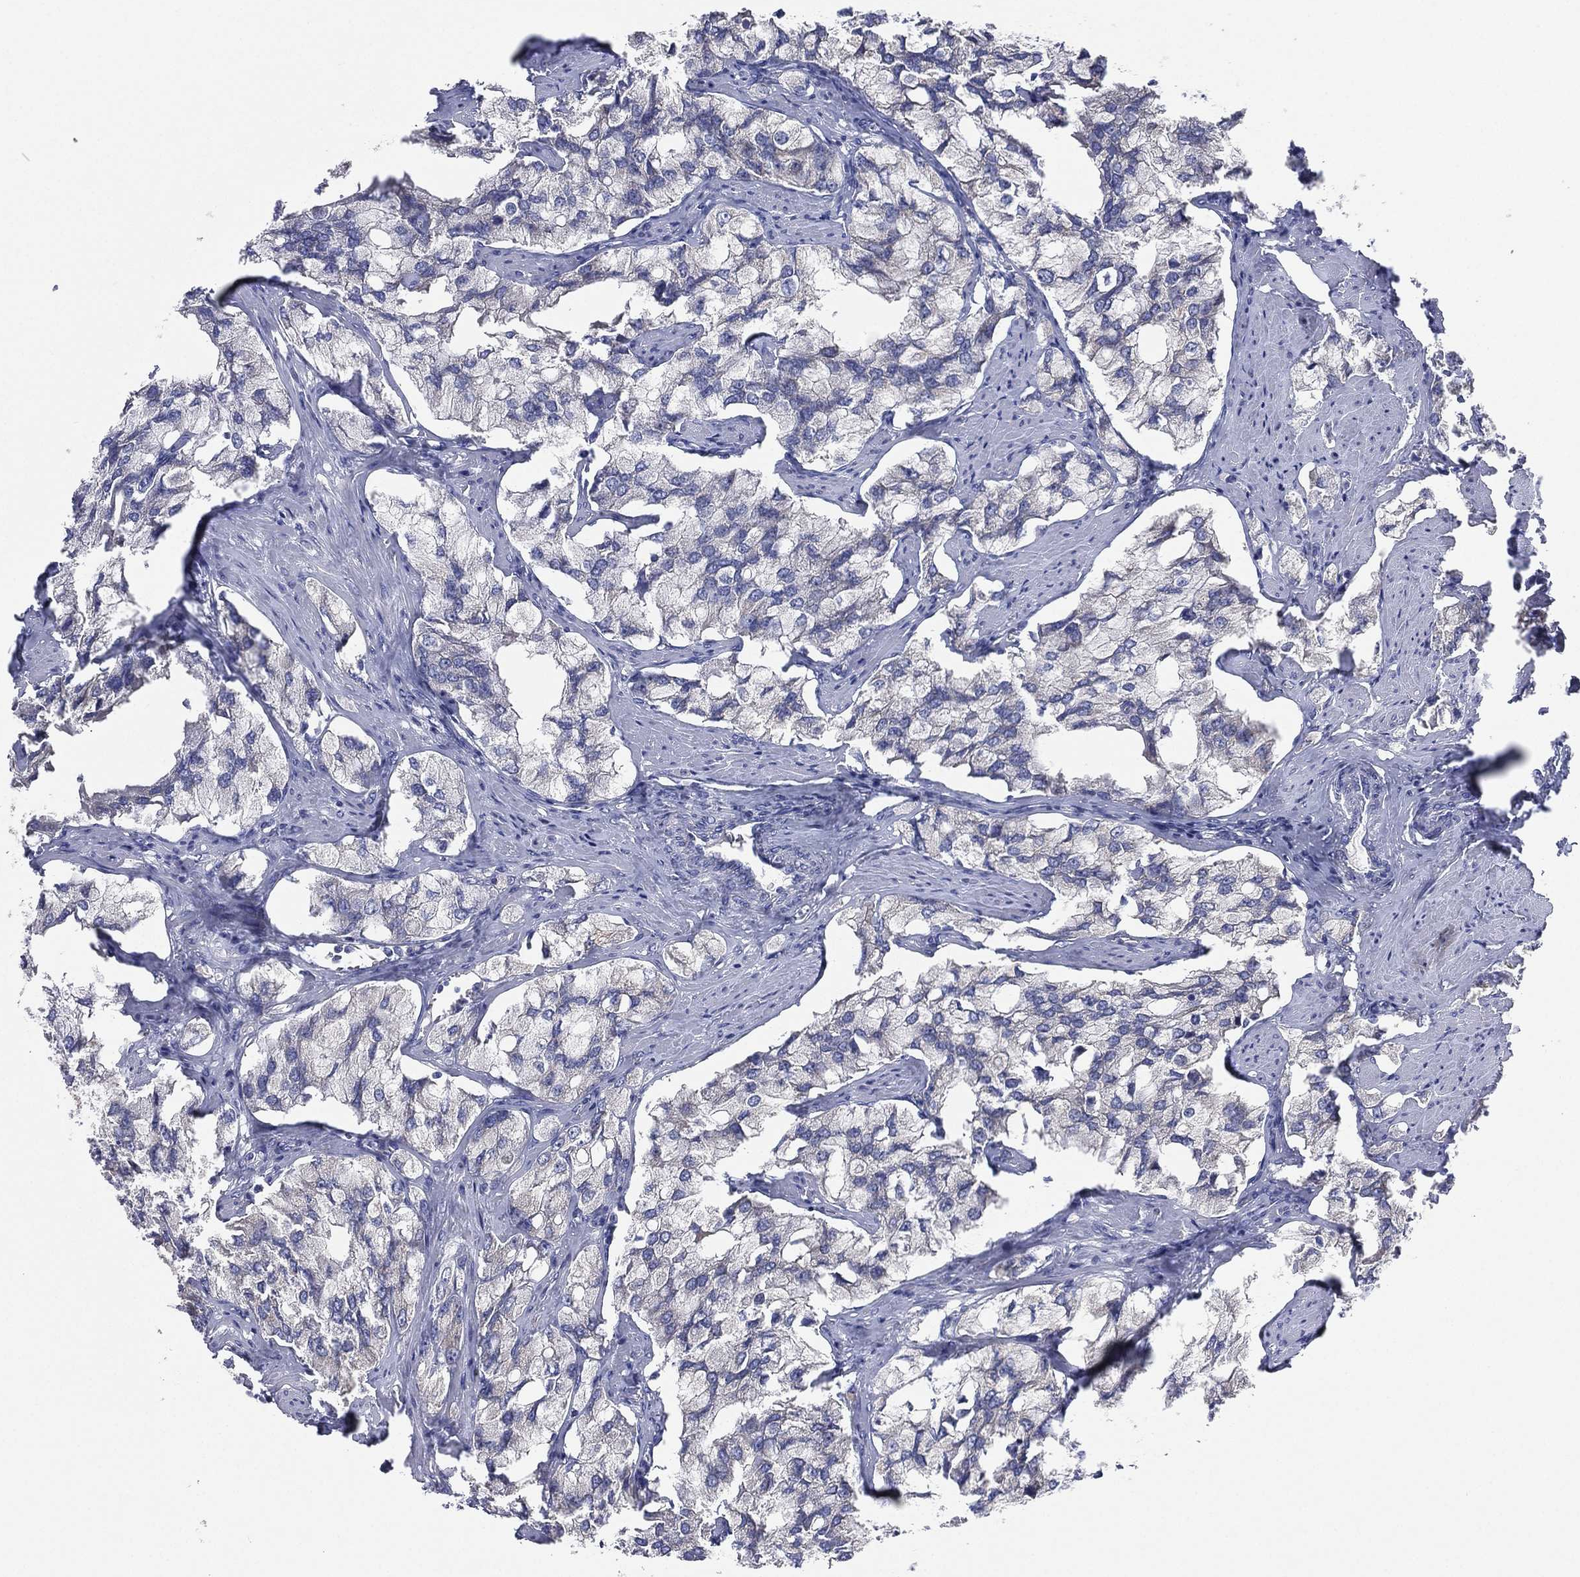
{"staining": {"intensity": "weak", "quantity": "<25%", "location": "cytoplasmic/membranous"}, "tissue": "prostate cancer", "cell_type": "Tumor cells", "image_type": "cancer", "snomed": [{"axis": "morphology", "description": "Adenocarcinoma, NOS"}, {"axis": "topography", "description": "Prostate and seminal vesicle, NOS"}, {"axis": "topography", "description": "Prostate"}], "caption": "IHC of human prostate adenocarcinoma displays no positivity in tumor cells.", "gene": "ATP8A2", "patient": {"sex": "male", "age": 64}}